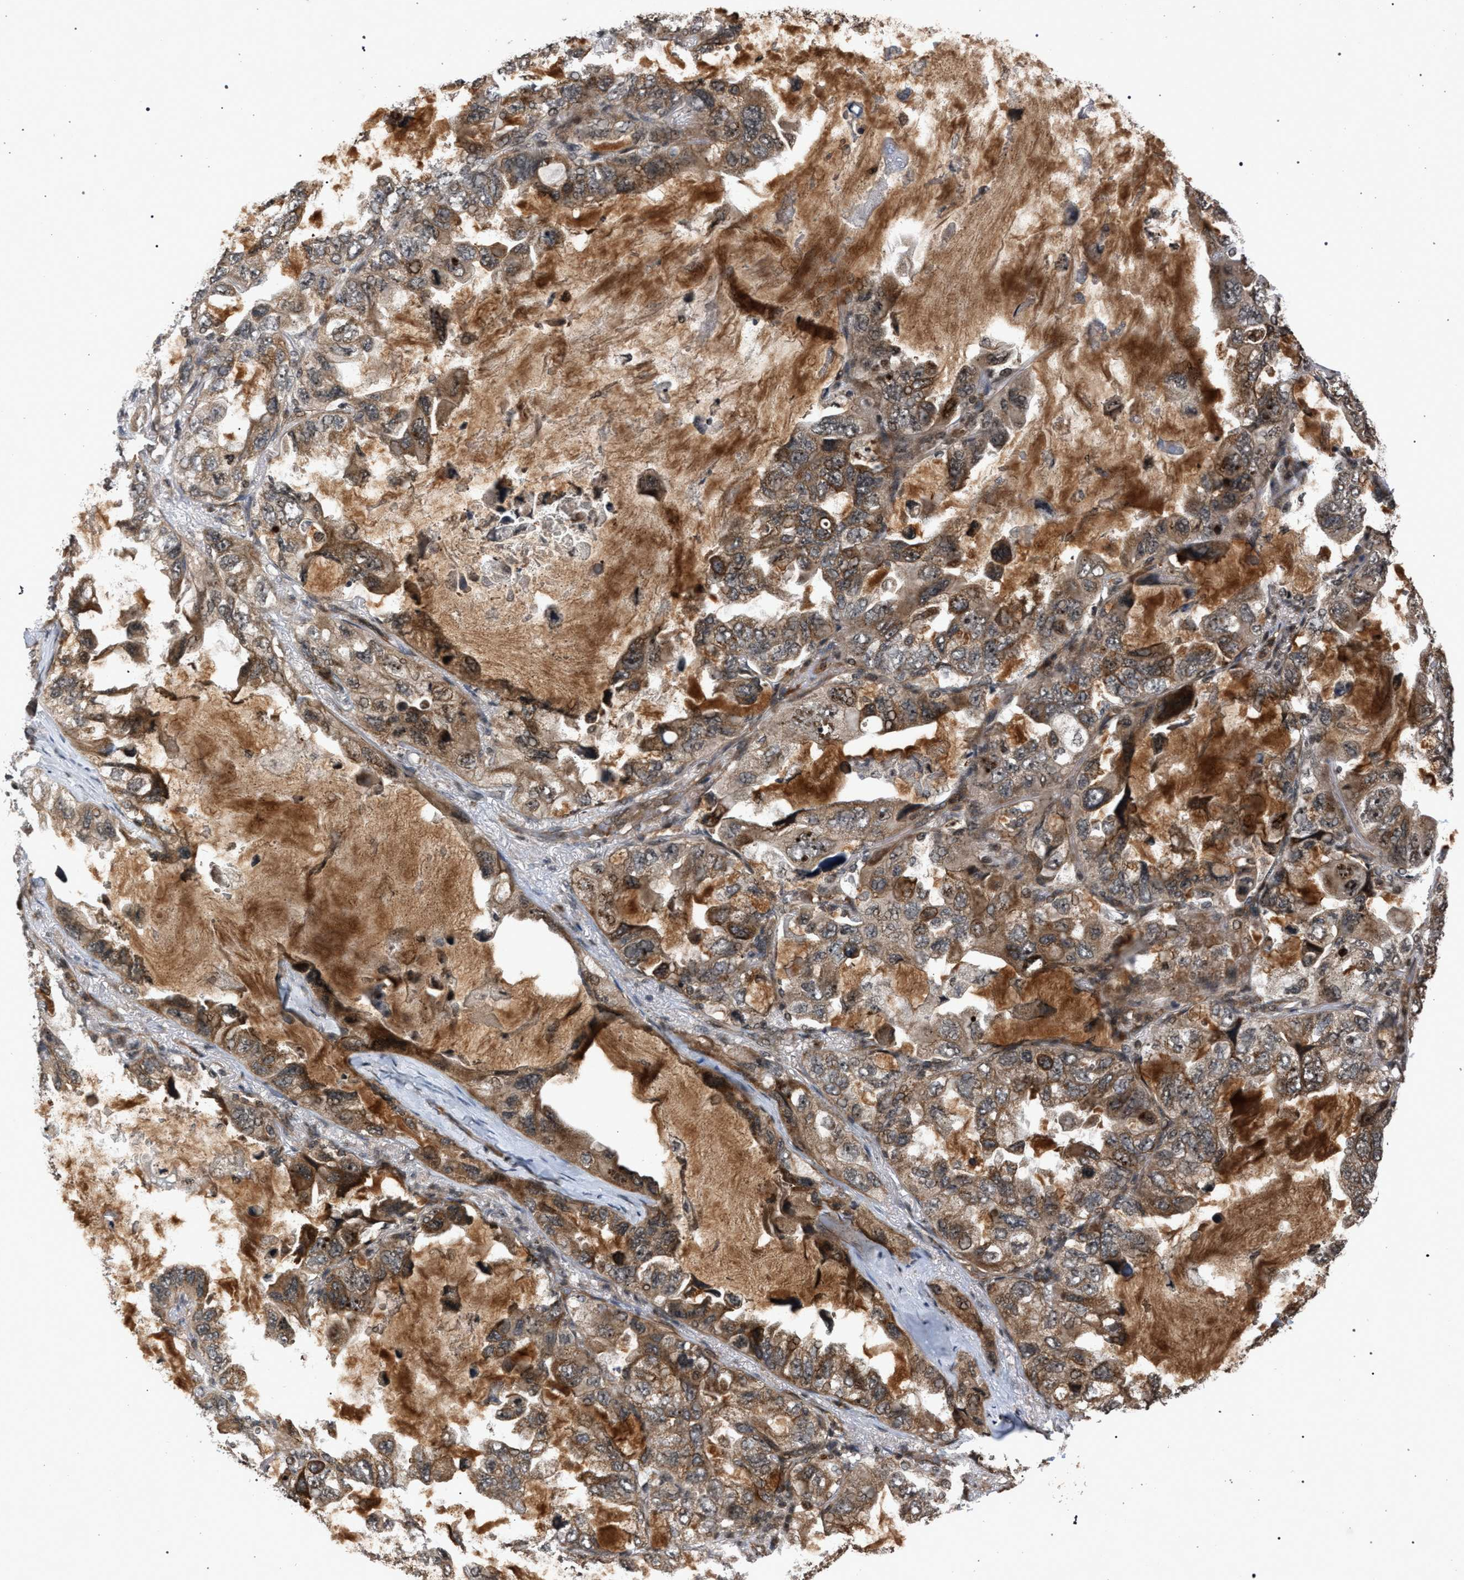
{"staining": {"intensity": "weak", "quantity": ">75%", "location": "cytoplasmic/membranous"}, "tissue": "lung cancer", "cell_type": "Tumor cells", "image_type": "cancer", "snomed": [{"axis": "morphology", "description": "Squamous cell carcinoma, NOS"}, {"axis": "topography", "description": "Lung"}], "caption": "Protein analysis of lung cancer (squamous cell carcinoma) tissue exhibits weak cytoplasmic/membranous staining in approximately >75% of tumor cells.", "gene": "IRAK4", "patient": {"sex": "female", "age": 73}}